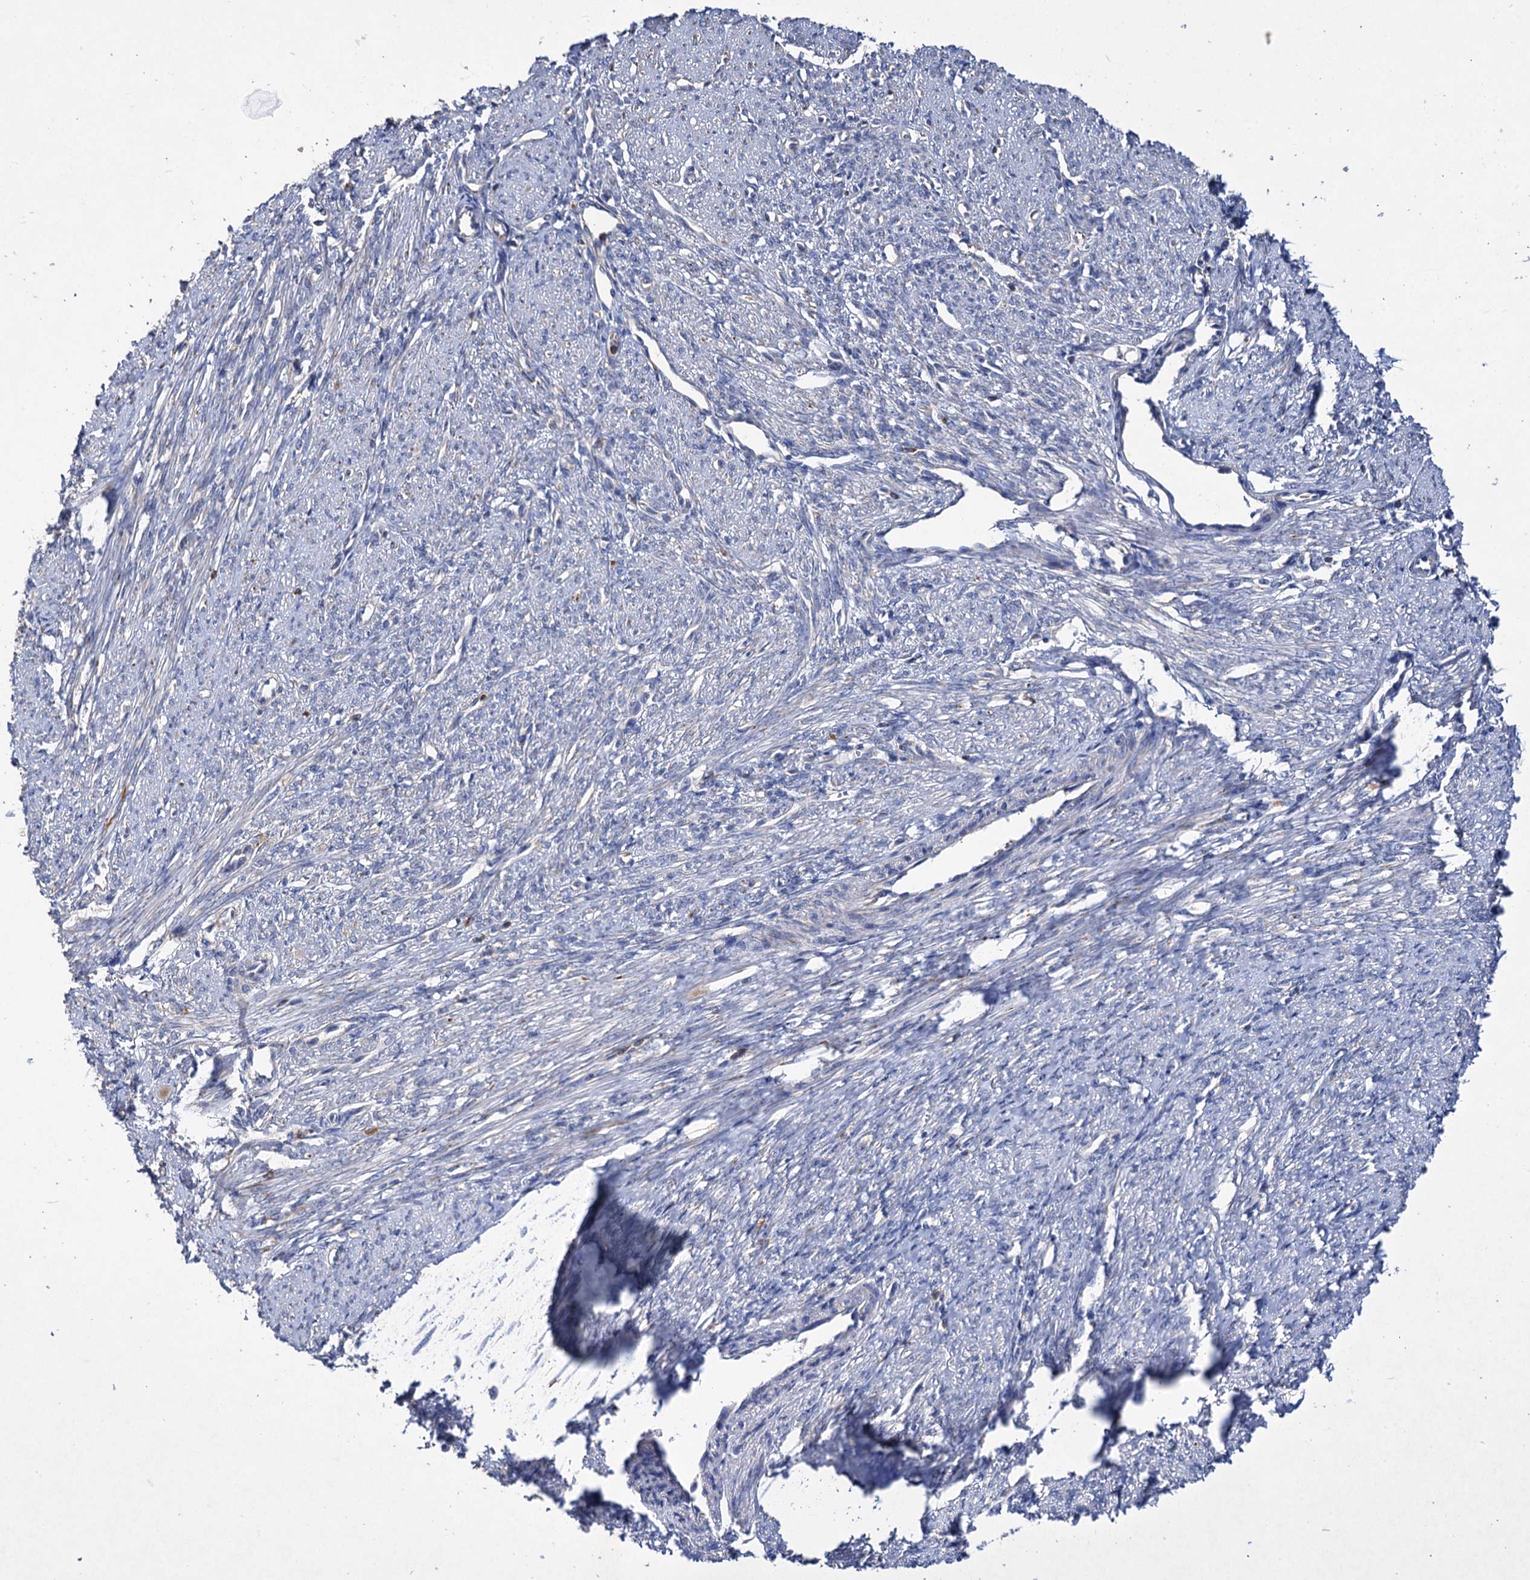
{"staining": {"intensity": "weak", "quantity": "<25%", "location": "cytoplasmic/membranous"}, "tissue": "smooth muscle", "cell_type": "Smooth muscle cells", "image_type": "normal", "snomed": [{"axis": "morphology", "description": "Normal tissue, NOS"}, {"axis": "topography", "description": "Smooth muscle"}, {"axis": "topography", "description": "Uterus"}], "caption": "The micrograph shows no significant expression in smooth muscle cells of smooth muscle. (Stains: DAB (3,3'-diaminobenzidine) immunohistochemistry with hematoxylin counter stain, Microscopy: brightfield microscopy at high magnification).", "gene": "UBASH3B", "patient": {"sex": "female", "age": 59}}